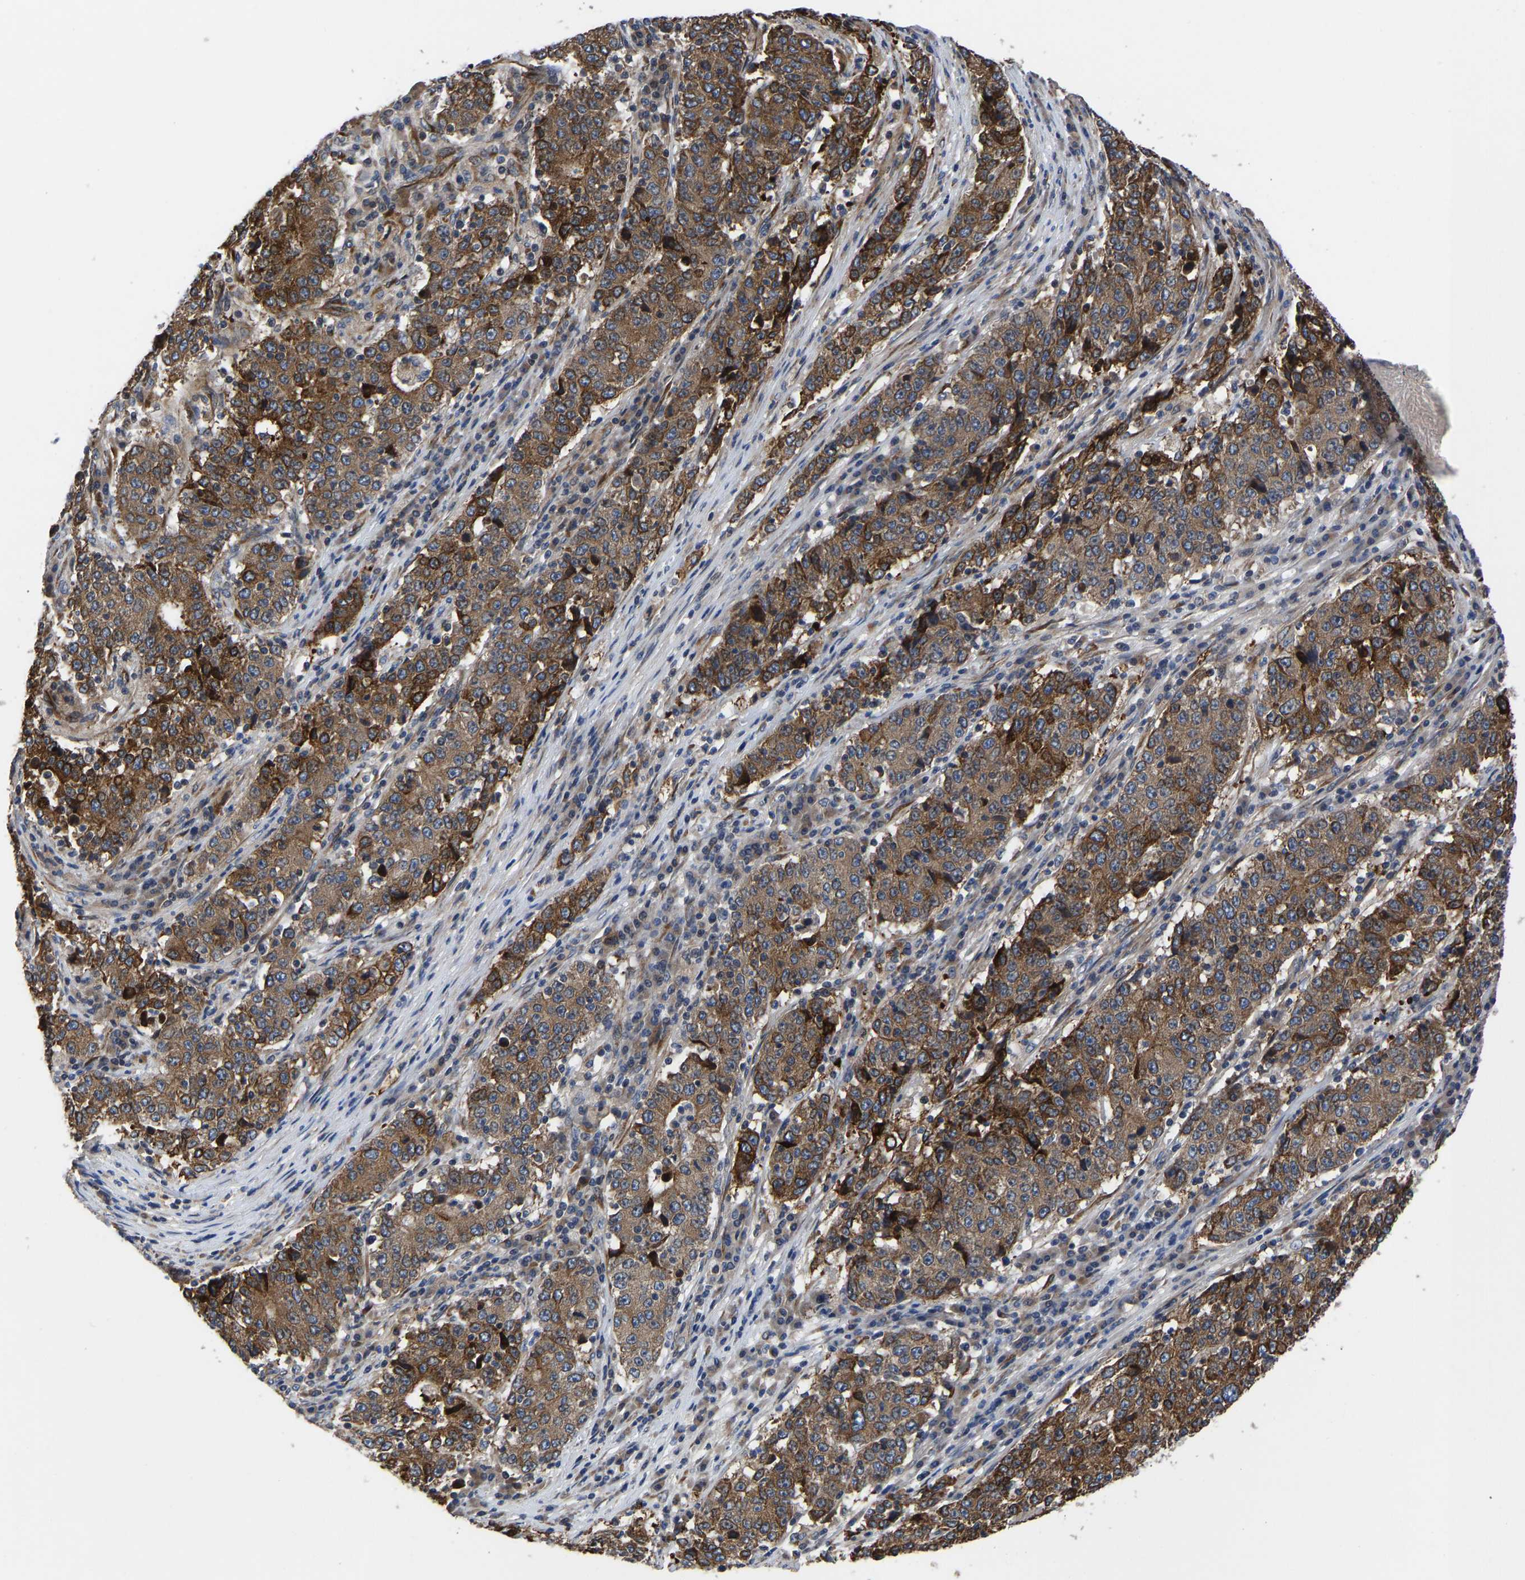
{"staining": {"intensity": "strong", "quantity": ">75%", "location": "cytoplasmic/membranous"}, "tissue": "stomach cancer", "cell_type": "Tumor cells", "image_type": "cancer", "snomed": [{"axis": "morphology", "description": "Adenocarcinoma, NOS"}, {"axis": "topography", "description": "Stomach"}], "caption": "Human stomach cancer (adenocarcinoma) stained for a protein (brown) reveals strong cytoplasmic/membranous positive expression in approximately >75% of tumor cells.", "gene": "FRRS1", "patient": {"sex": "male", "age": 59}}